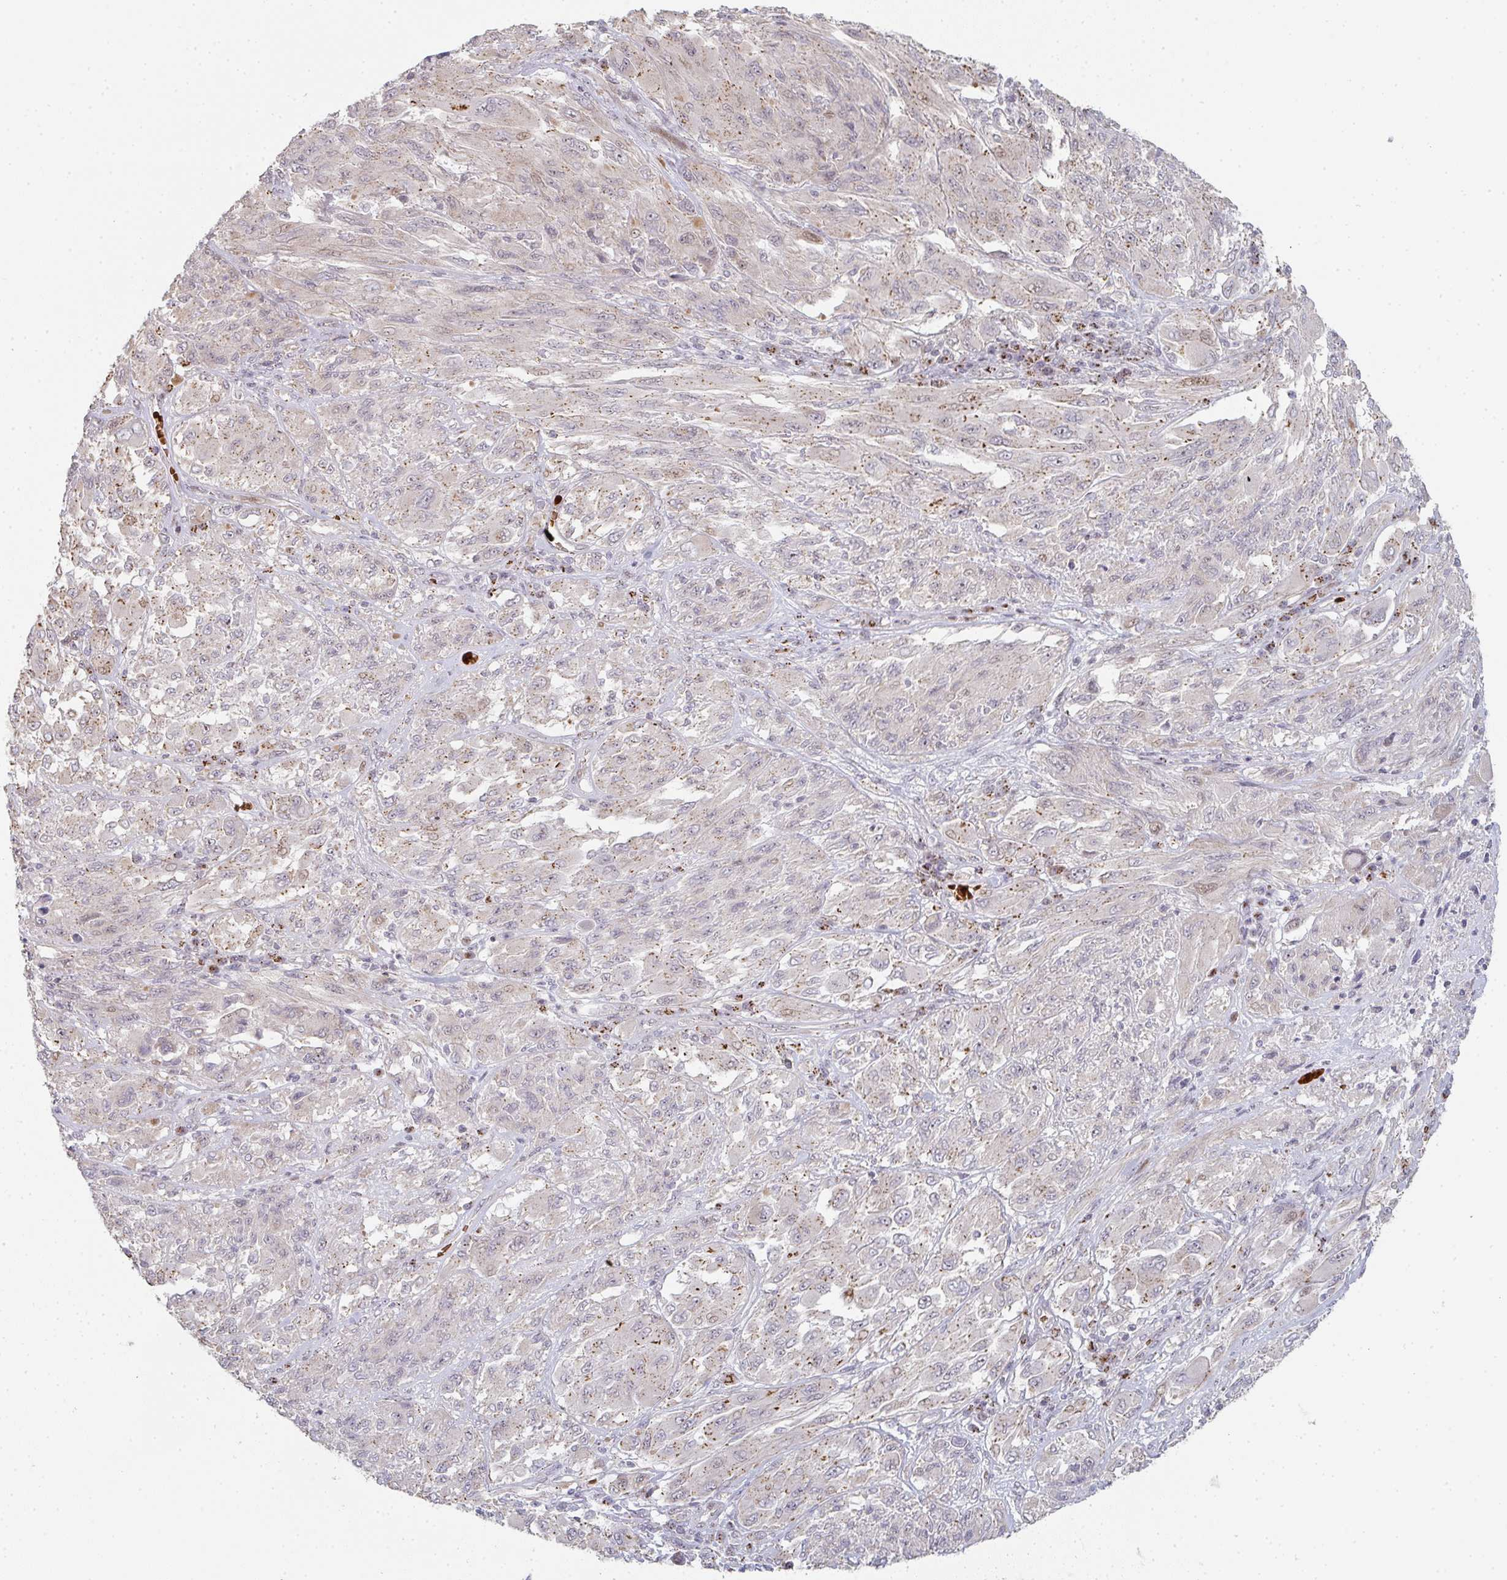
{"staining": {"intensity": "weak", "quantity": ">75%", "location": "cytoplasmic/membranous"}, "tissue": "melanoma", "cell_type": "Tumor cells", "image_type": "cancer", "snomed": [{"axis": "morphology", "description": "Malignant melanoma, NOS"}, {"axis": "topography", "description": "Skin"}], "caption": "Melanoma stained for a protein exhibits weak cytoplasmic/membranous positivity in tumor cells. (IHC, brightfield microscopy, high magnification).", "gene": "ZNF526", "patient": {"sex": "female", "age": 91}}